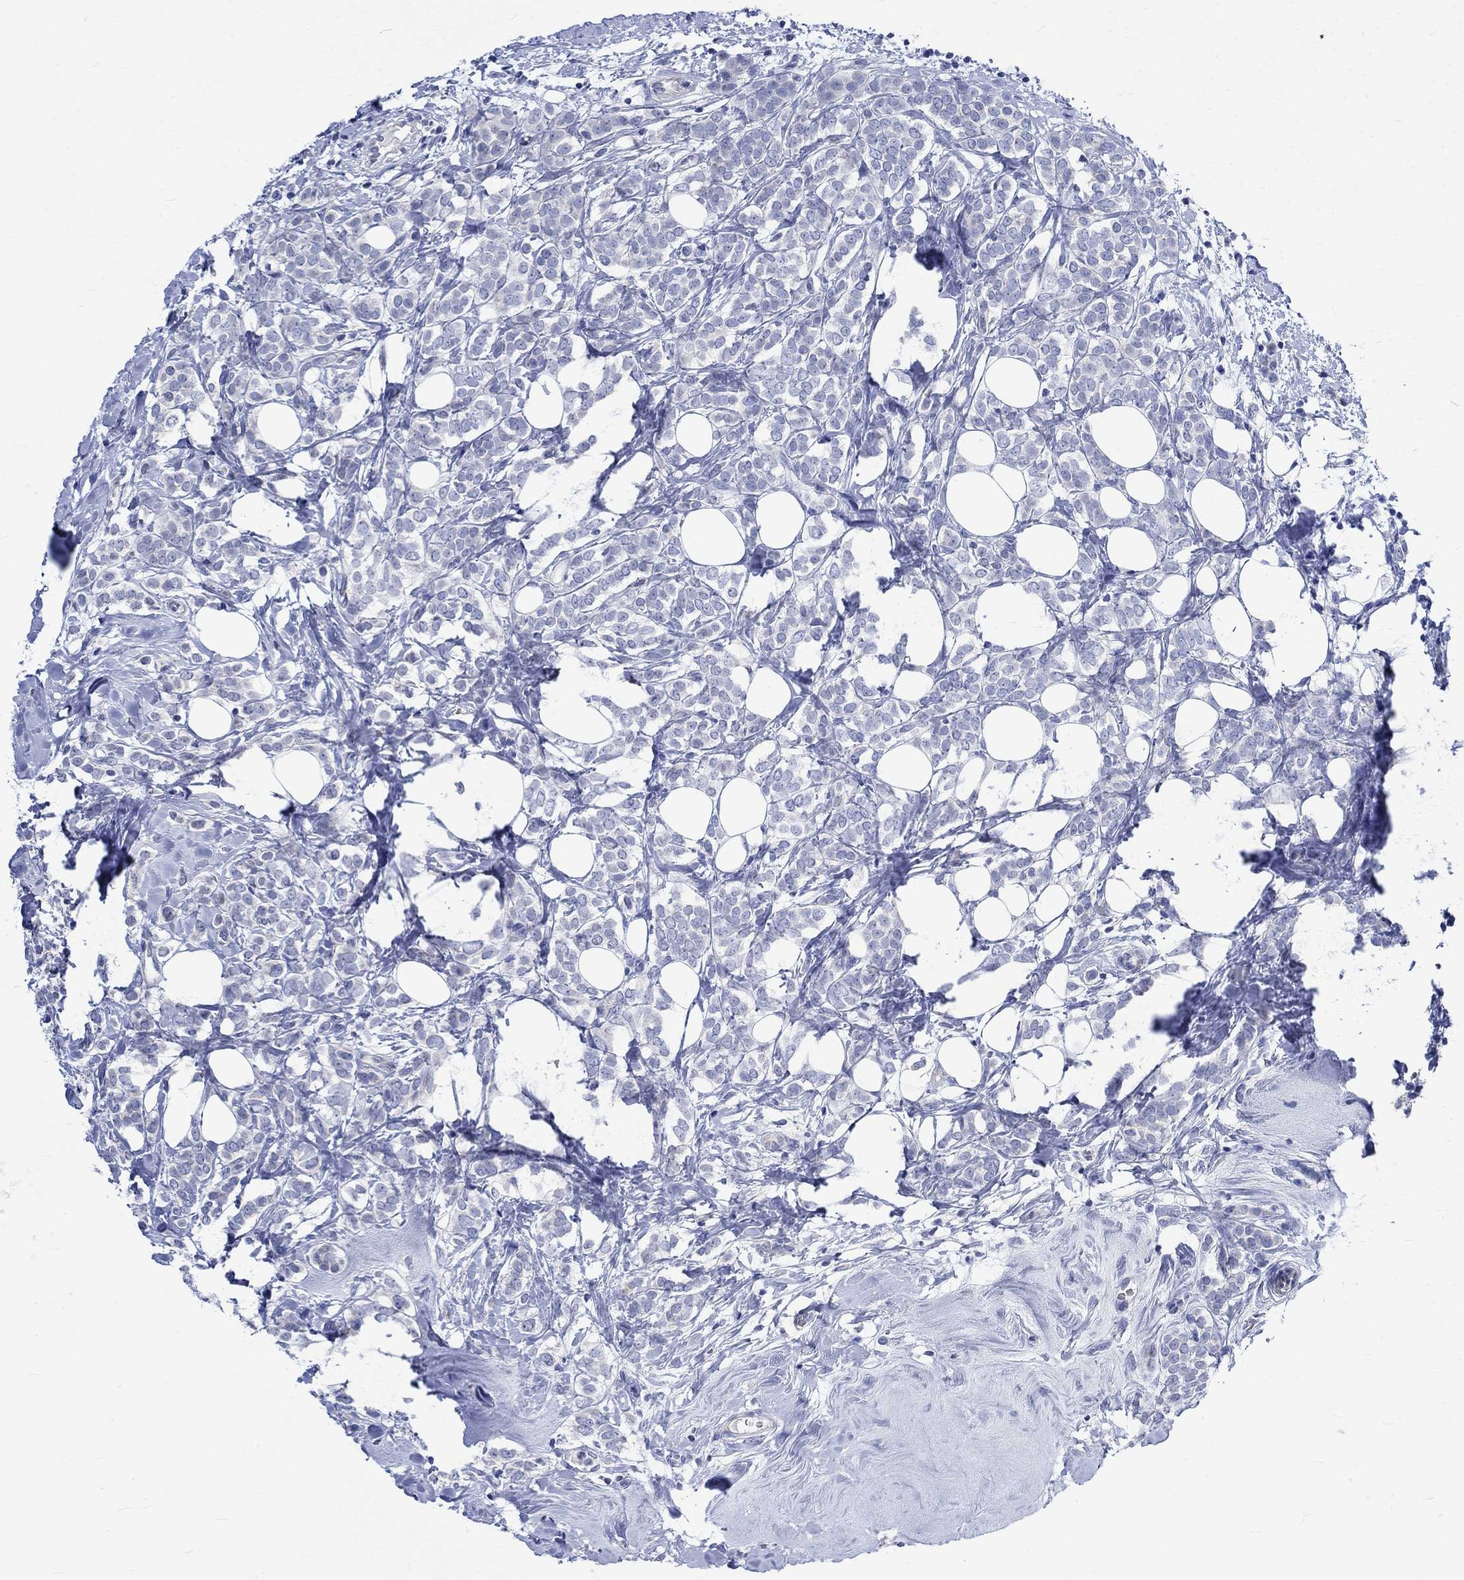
{"staining": {"intensity": "negative", "quantity": "none", "location": "none"}, "tissue": "breast cancer", "cell_type": "Tumor cells", "image_type": "cancer", "snomed": [{"axis": "morphology", "description": "Lobular carcinoma"}, {"axis": "topography", "description": "Breast"}], "caption": "IHC photomicrograph of neoplastic tissue: human lobular carcinoma (breast) stained with DAB demonstrates no significant protein positivity in tumor cells.", "gene": "NRIP3", "patient": {"sex": "female", "age": 49}}